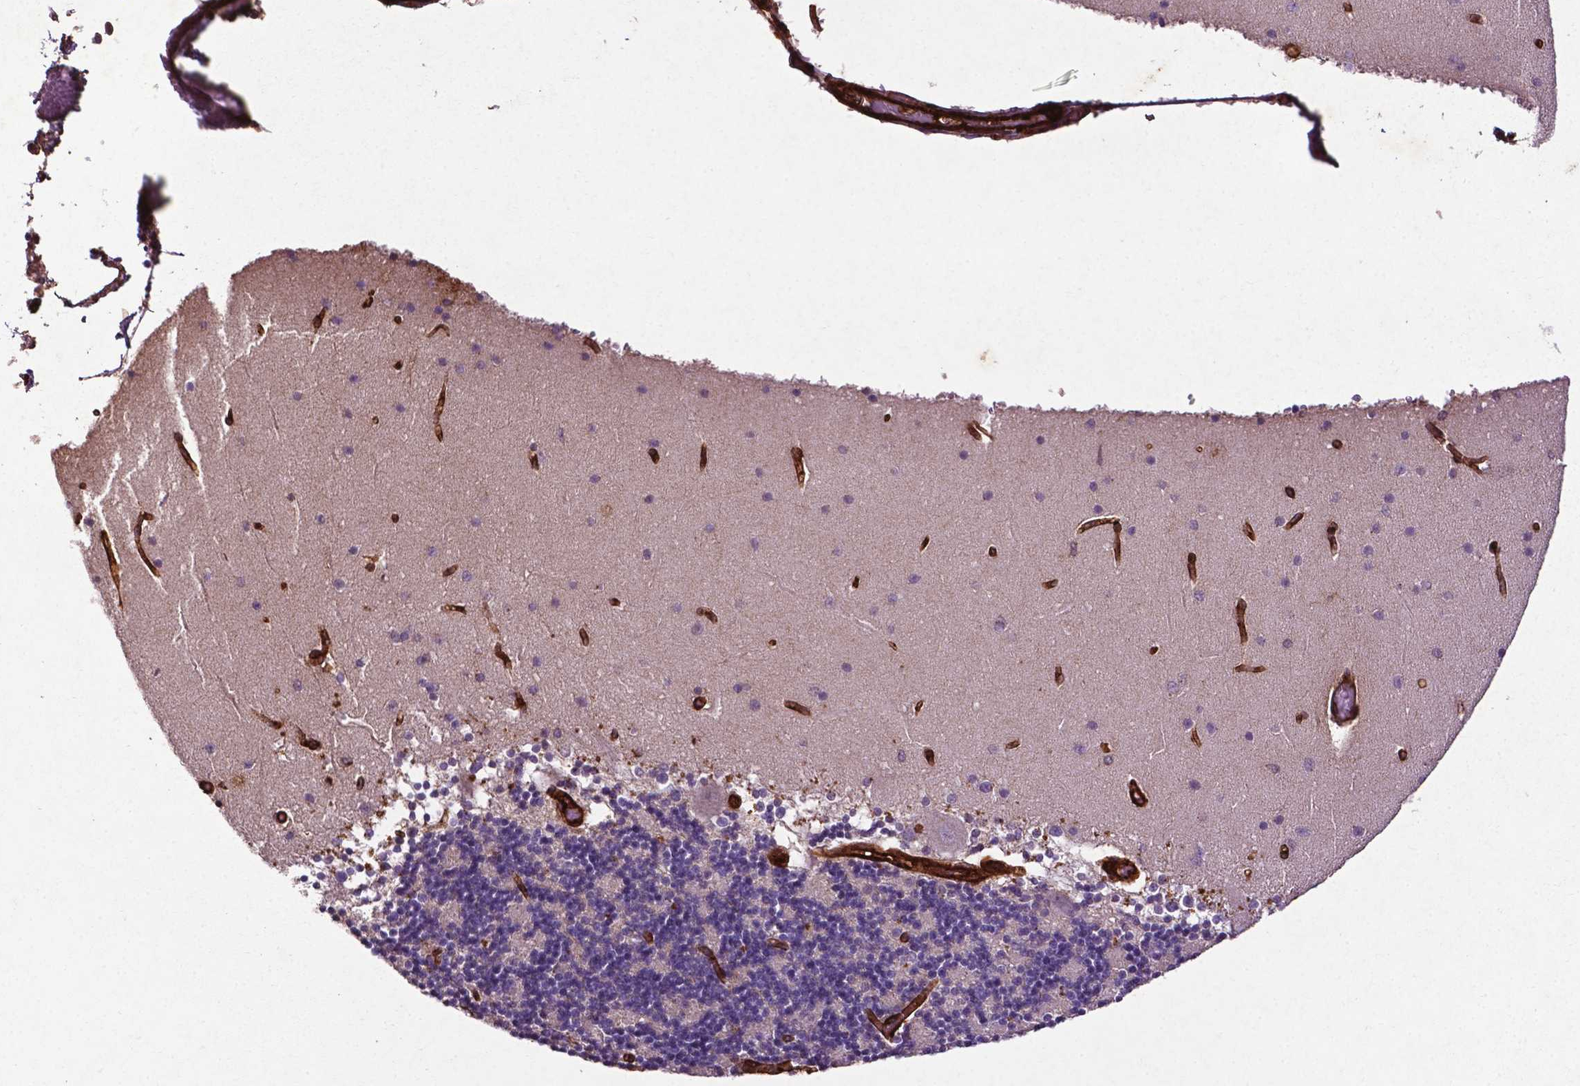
{"staining": {"intensity": "negative", "quantity": "none", "location": "none"}, "tissue": "cerebellum", "cell_type": "Cells in granular layer", "image_type": "normal", "snomed": [{"axis": "morphology", "description": "Normal tissue, NOS"}, {"axis": "topography", "description": "Cerebellum"}], "caption": "Immunohistochemistry (IHC) micrograph of unremarkable human cerebellum stained for a protein (brown), which reveals no staining in cells in granular layer.", "gene": "RRAS", "patient": {"sex": "female", "age": 28}}